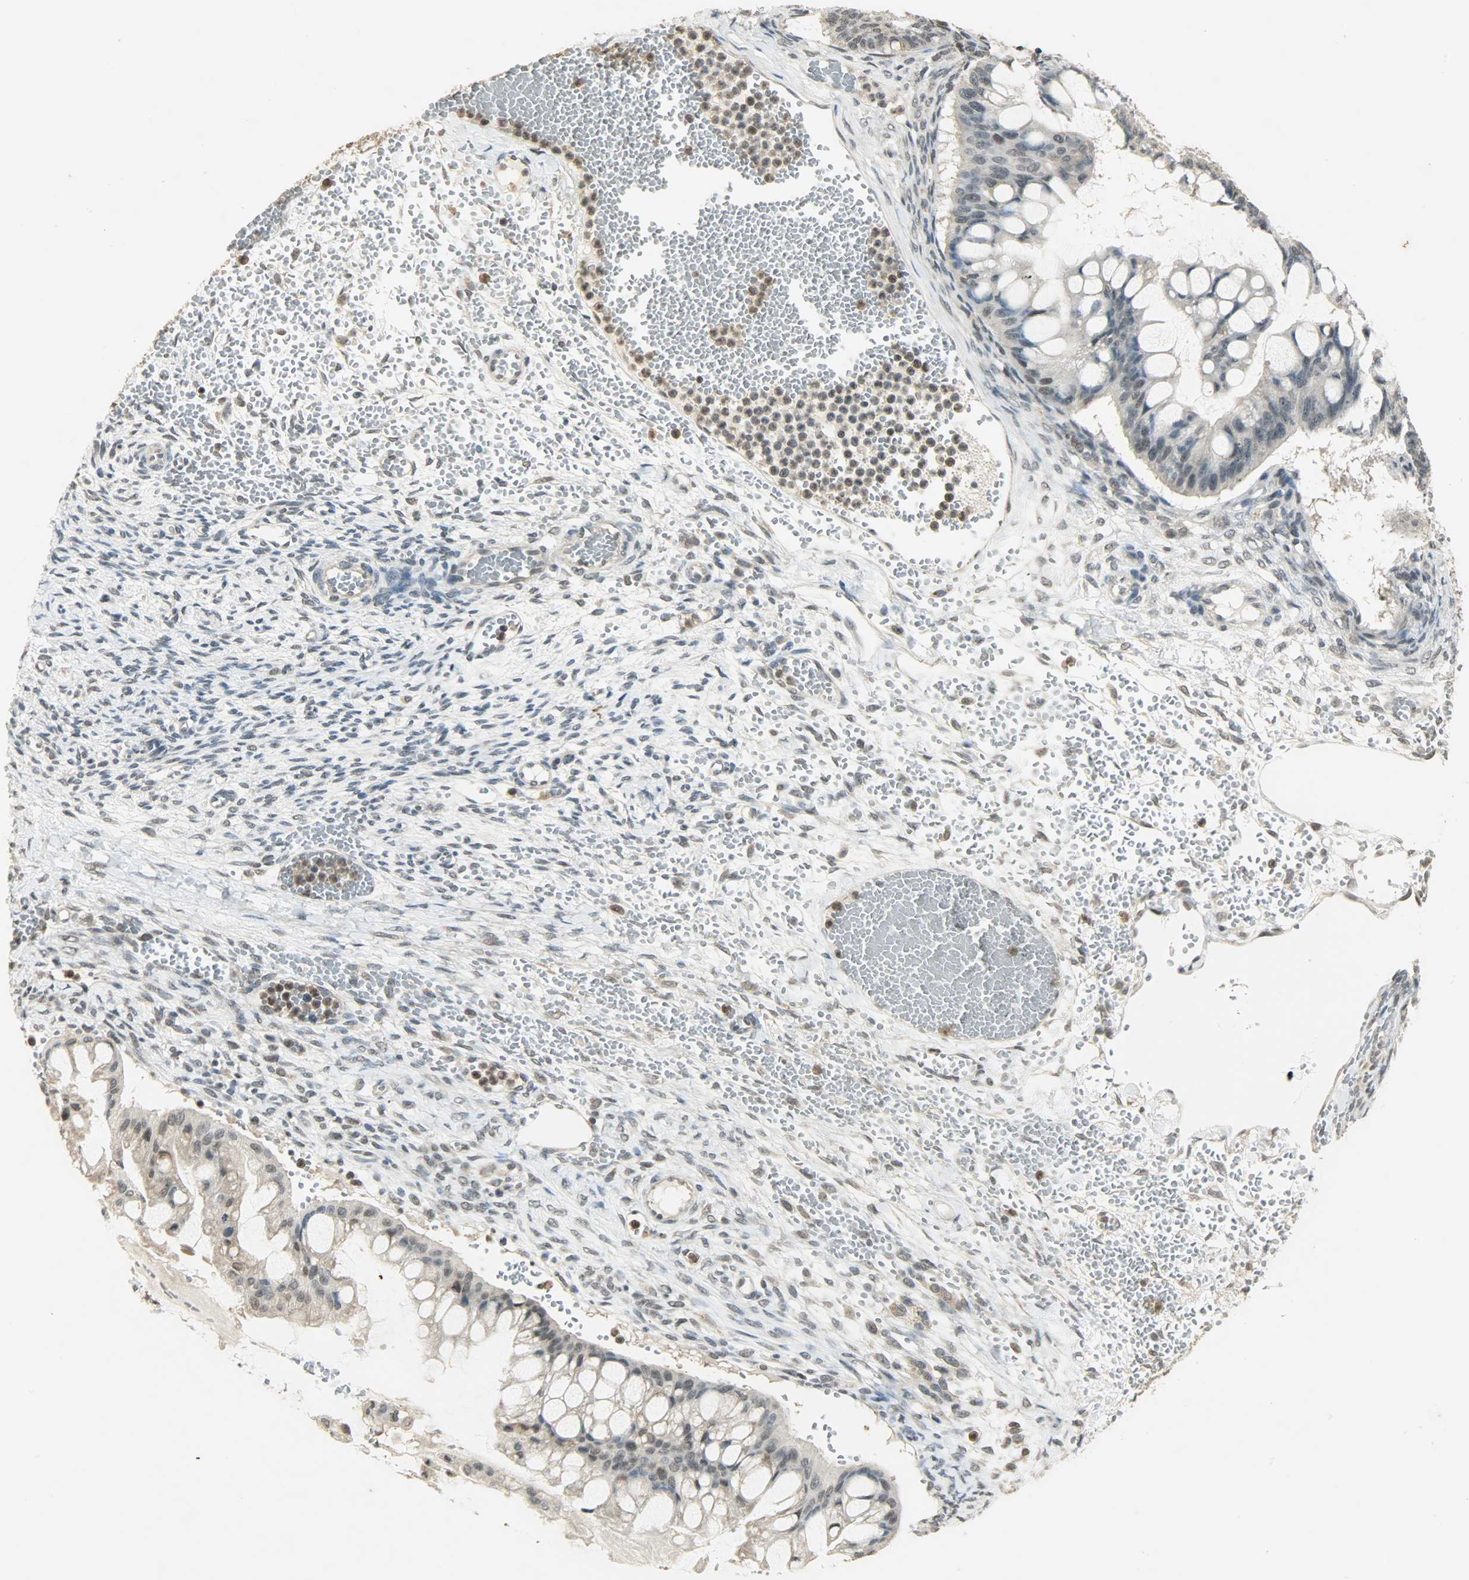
{"staining": {"intensity": "weak", "quantity": "<25%", "location": "nuclear"}, "tissue": "ovarian cancer", "cell_type": "Tumor cells", "image_type": "cancer", "snomed": [{"axis": "morphology", "description": "Cystadenocarcinoma, mucinous, NOS"}, {"axis": "topography", "description": "Ovary"}], "caption": "This is an IHC histopathology image of human ovarian cancer. There is no expression in tumor cells.", "gene": "SMARCA5", "patient": {"sex": "female", "age": 73}}